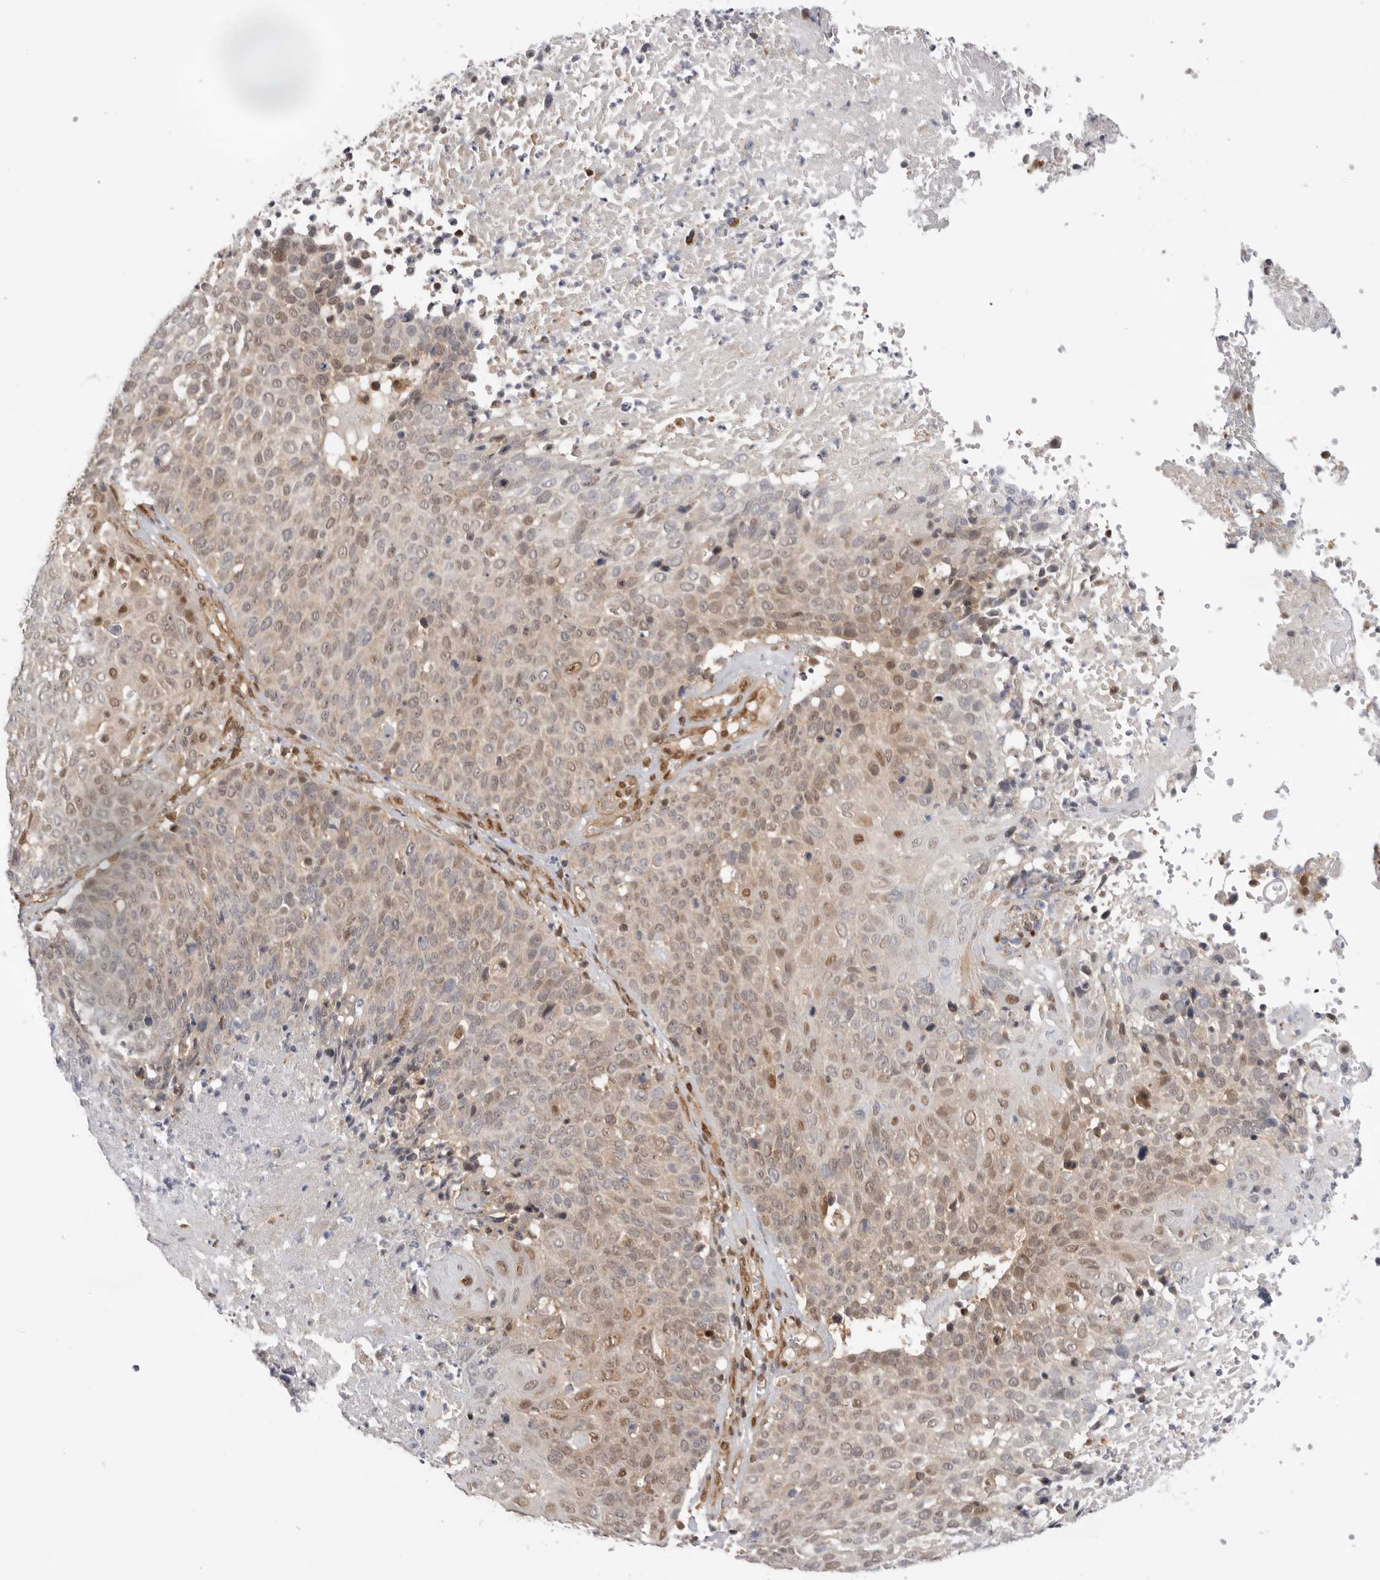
{"staining": {"intensity": "strong", "quantity": "<25%", "location": "nuclear"}, "tissue": "cervical cancer", "cell_type": "Tumor cells", "image_type": "cancer", "snomed": [{"axis": "morphology", "description": "Squamous cell carcinoma, NOS"}, {"axis": "topography", "description": "Cervix"}], "caption": "Cervical cancer stained for a protein exhibits strong nuclear positivity in tumor cells. (DAB (3,3'-diaminobenzidine) IHC with brightfield microscopy, high magnification).", "gene": "DCAF8", "patient": {"sex": "female", "age": 74}}